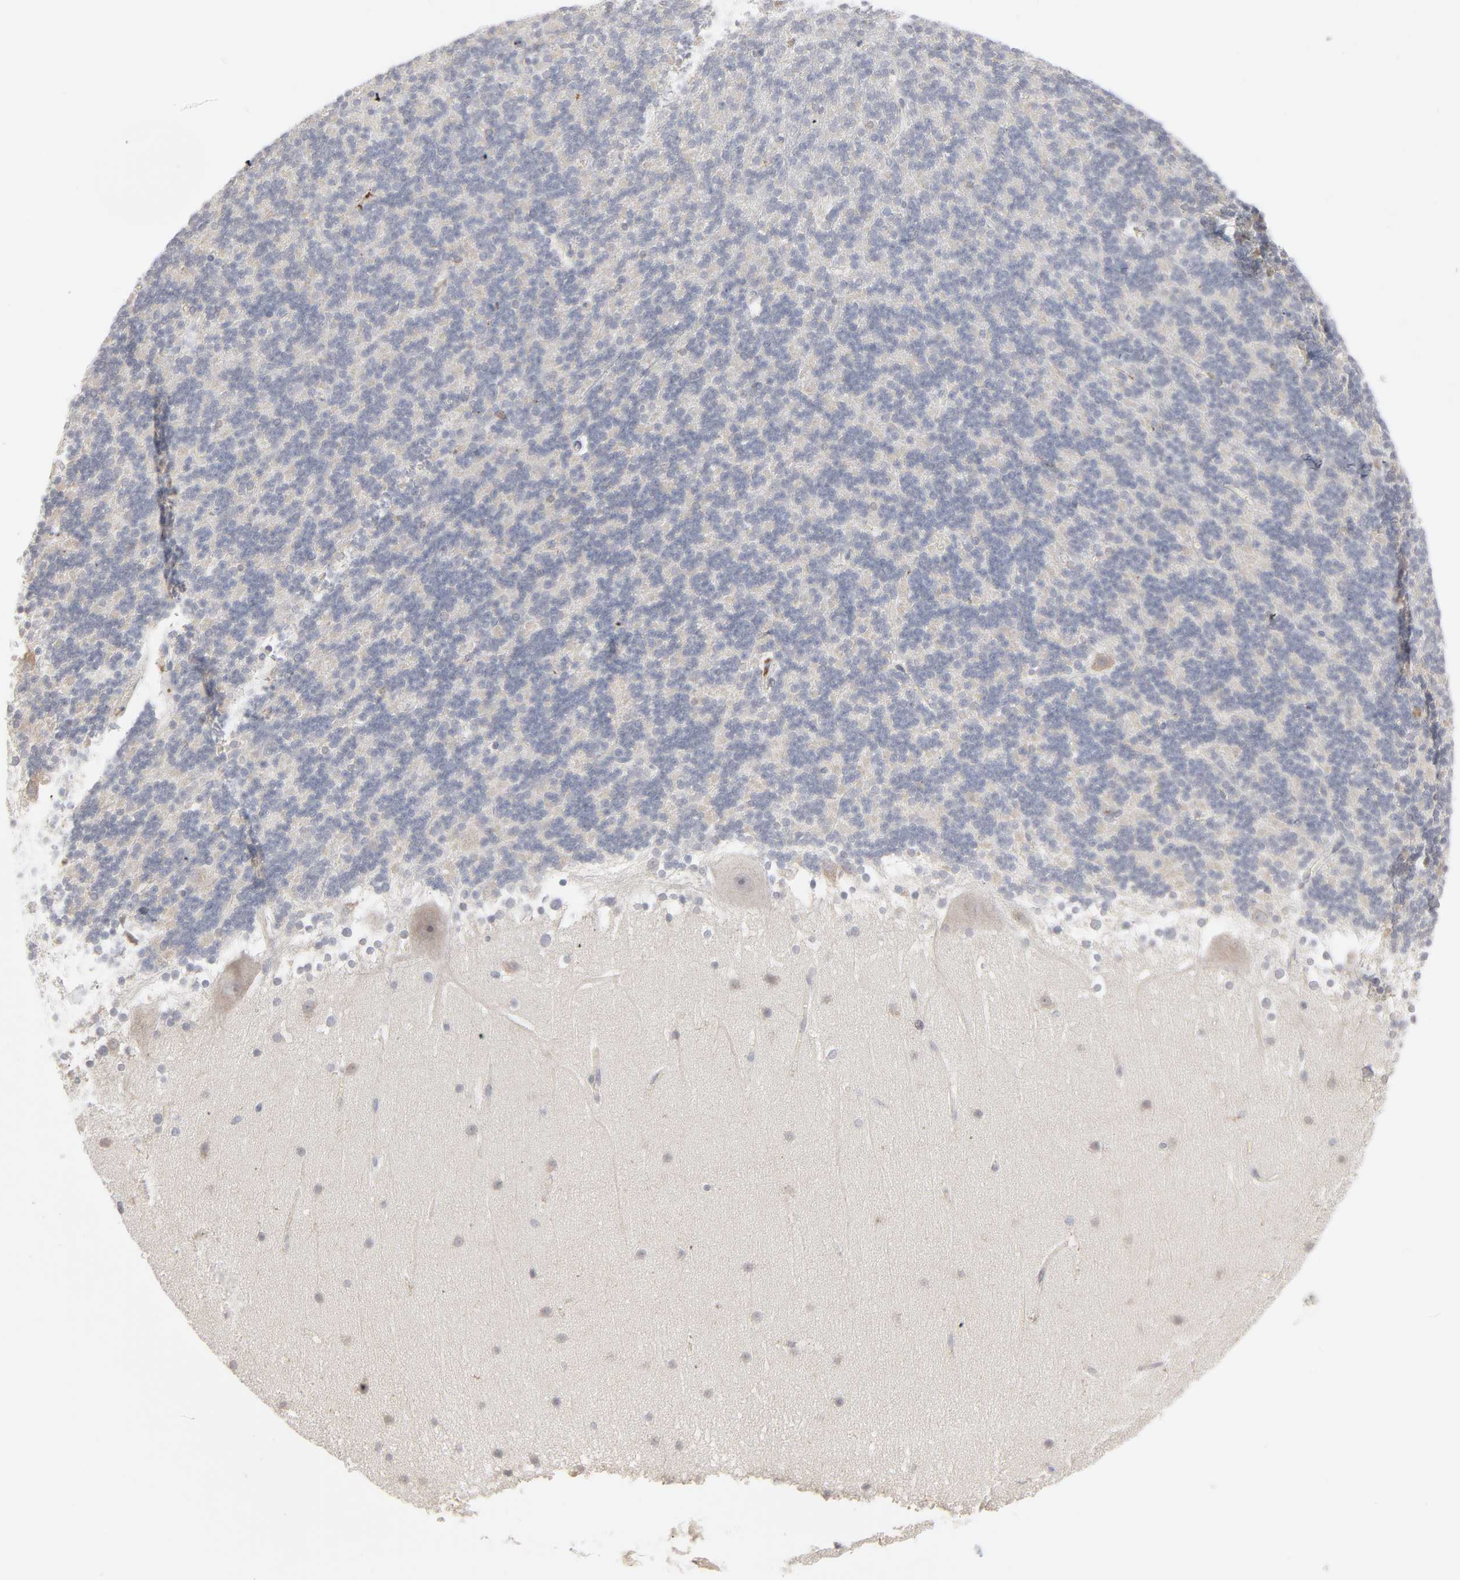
{"staining": {"intensity": "negative", "quantity": "none", "location": "none"}, "tissue": "cerebellum", "cell_type": "Cells in granular layer", "image_type": "normal", "snomed": [{"axis": "morphology", "description": "Normal tissue, NOS"}, {"axis": "topography", "description": "Cerebellum"}], "caption": "This image is of normal cerebellum stained with immunohistochemistry to label a protein in brown with the nuclei are counter-stained blue. There is no staining in cells in granular layer.", "gene": "POMT2", "patient": {"sex": "female", "age": 19}}